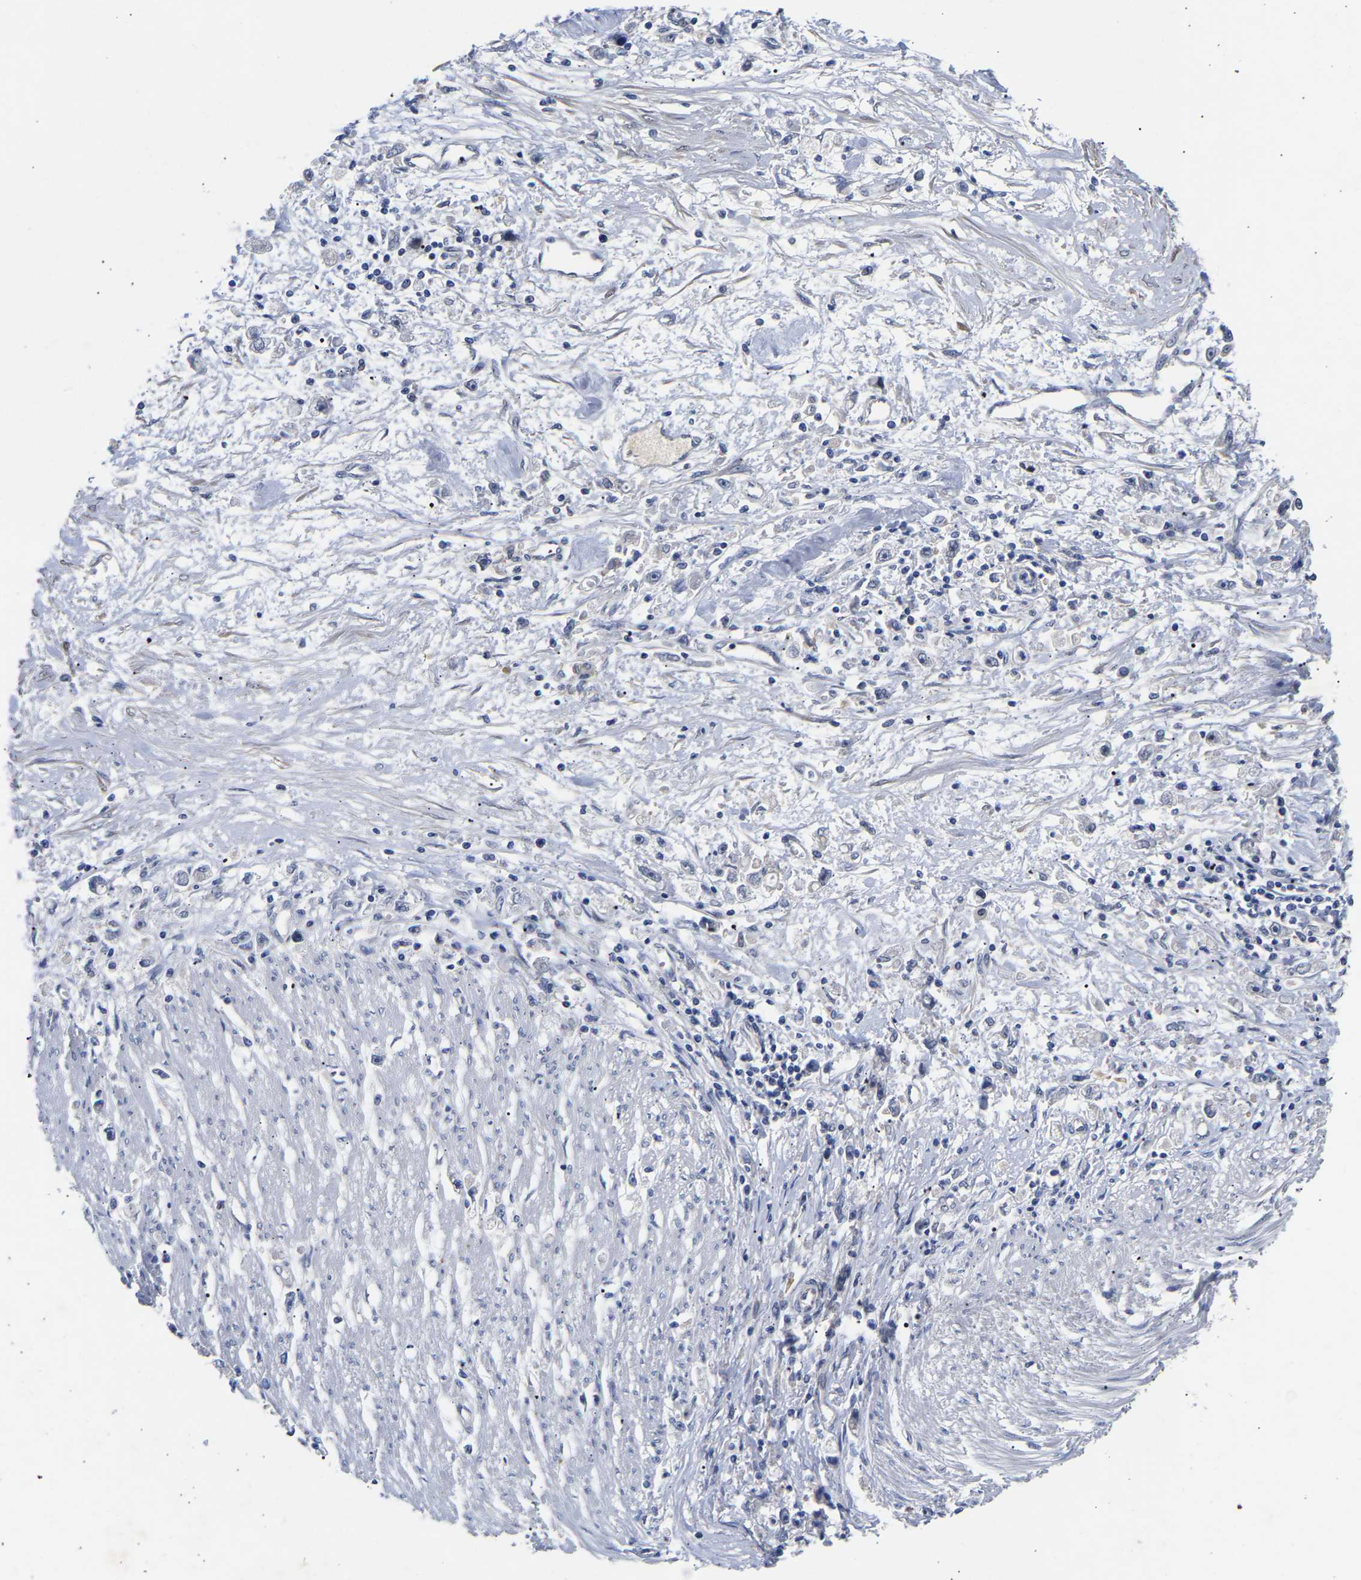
{"staining": {"intensity": "negative", "quantity": "none", "location": "none"}, "tissue": "stomach cancer", "cell_type": "Tumor cells", "image_type": "cancer", "snomed": [{"axis": "morphology", "description": "Adenocarcinoma, NOS"}, {"axis": "topography", "description": "Stomach"}], "caption": "Immunohistochemistry histopathology image of neoplastic tissue: human adenocarcinoma (stomach) stained with DAB (3,3'-diaminobenzidine) demonstrates no significant protein staining in tumor cells.", "gene": "CCDC6", "patient": {"sex": "female", "age": 59}}